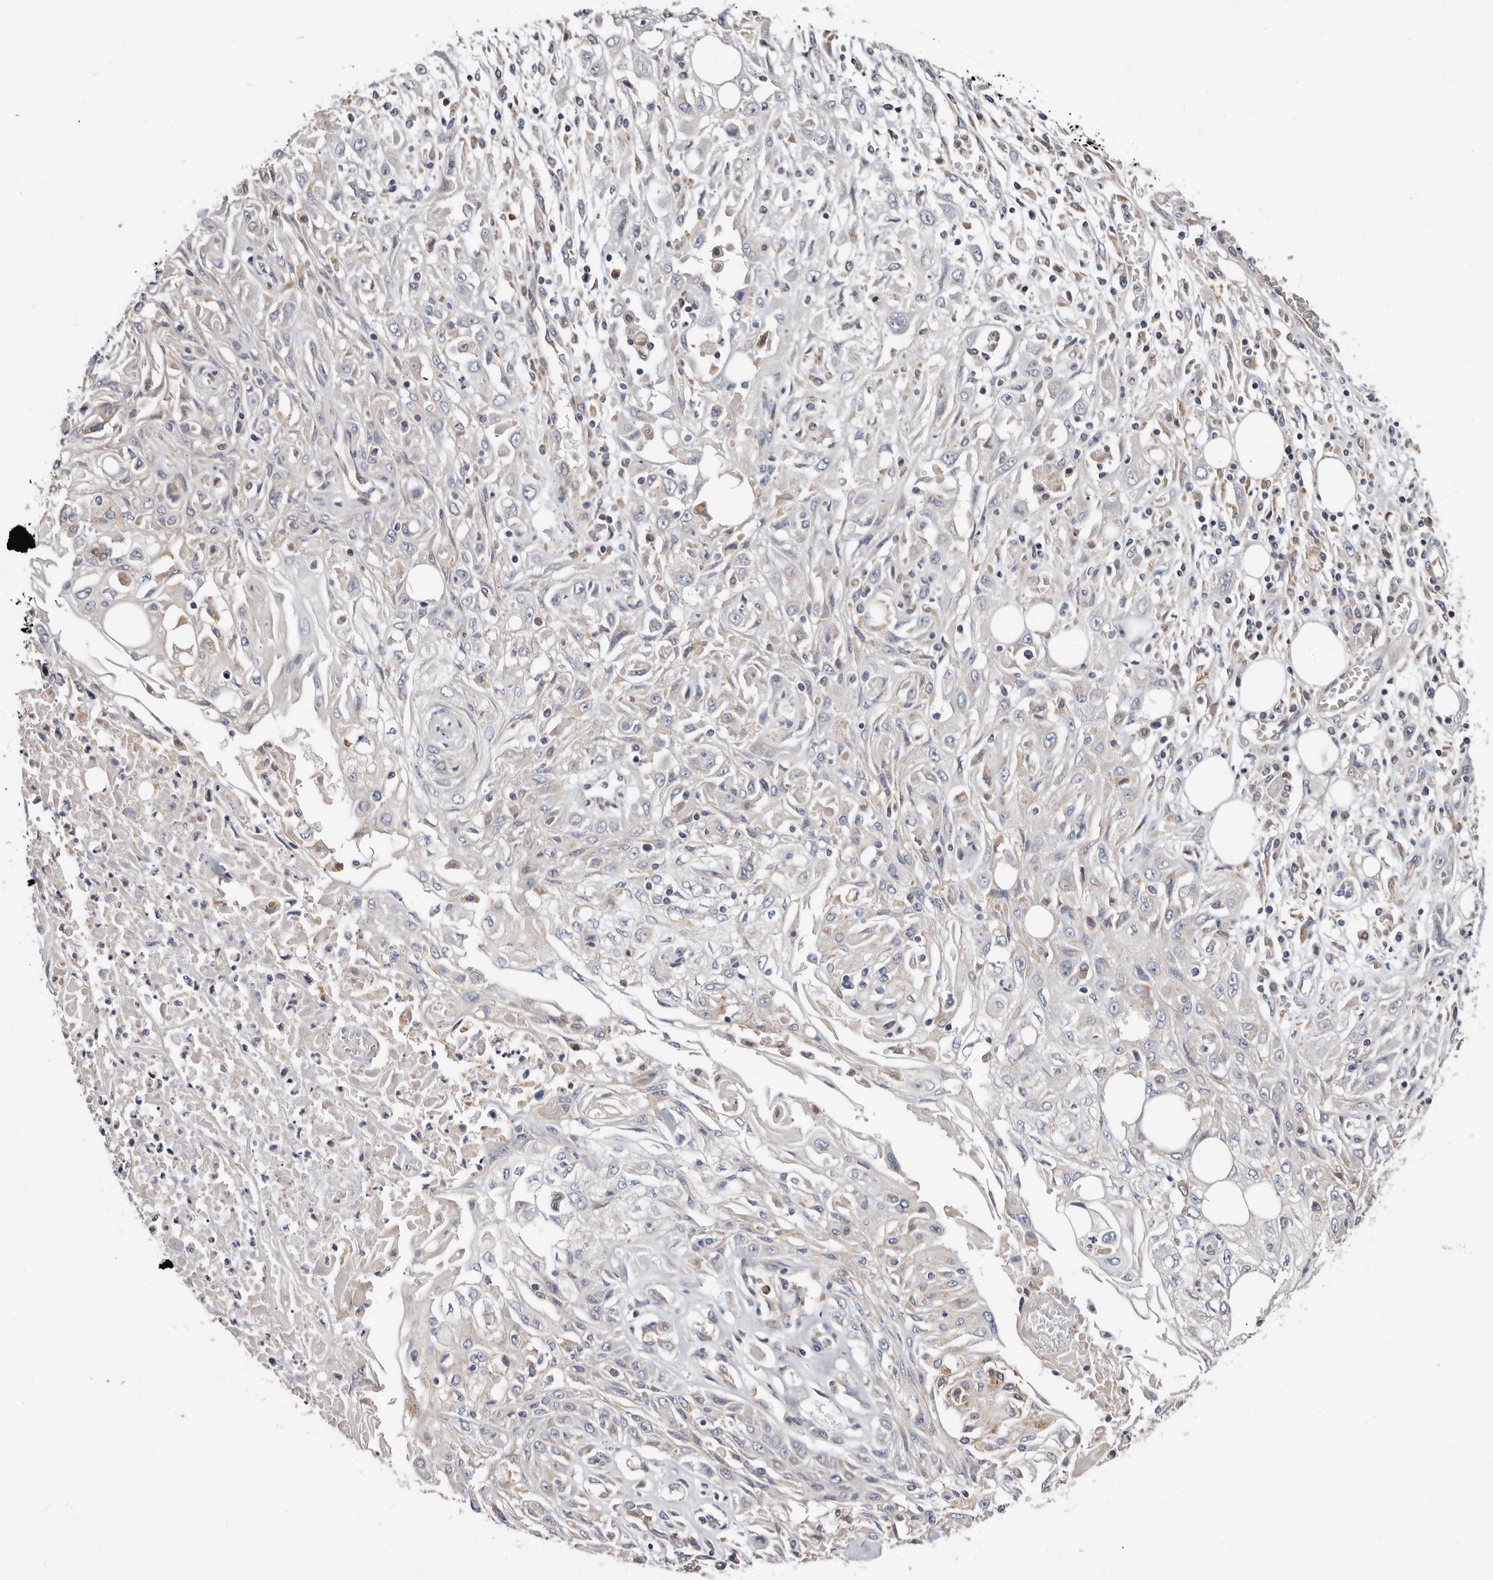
{"staining": {"intensity": "negative", "quantity": "none", "location": "none"}, "tissue": "skin cancer", "cell_type": "Tumor cells", "image_type": "cancer", "snomed": [{"axis": "morphology", "description": "Squamous cell carcinoma, NOS"}, {"axis": "morphology", "description": "Squamous cell carcinoma, metastatic, NOS"}, {"axis": "topography", "description": "Skin"}, {"axis": "topography", "description": "Lymph node"}], "caption": "A micrograph of human skin squamous cell carcinoma is negative for staining in tumor cells. (Stains: DAB immunohistochemistry (IHC) with hematoxylin counter stain, Microscopy: brightfield microscopy at high magnification).", "gene": "ASIC5", "patient": {"sex": "male", "age": 75}}